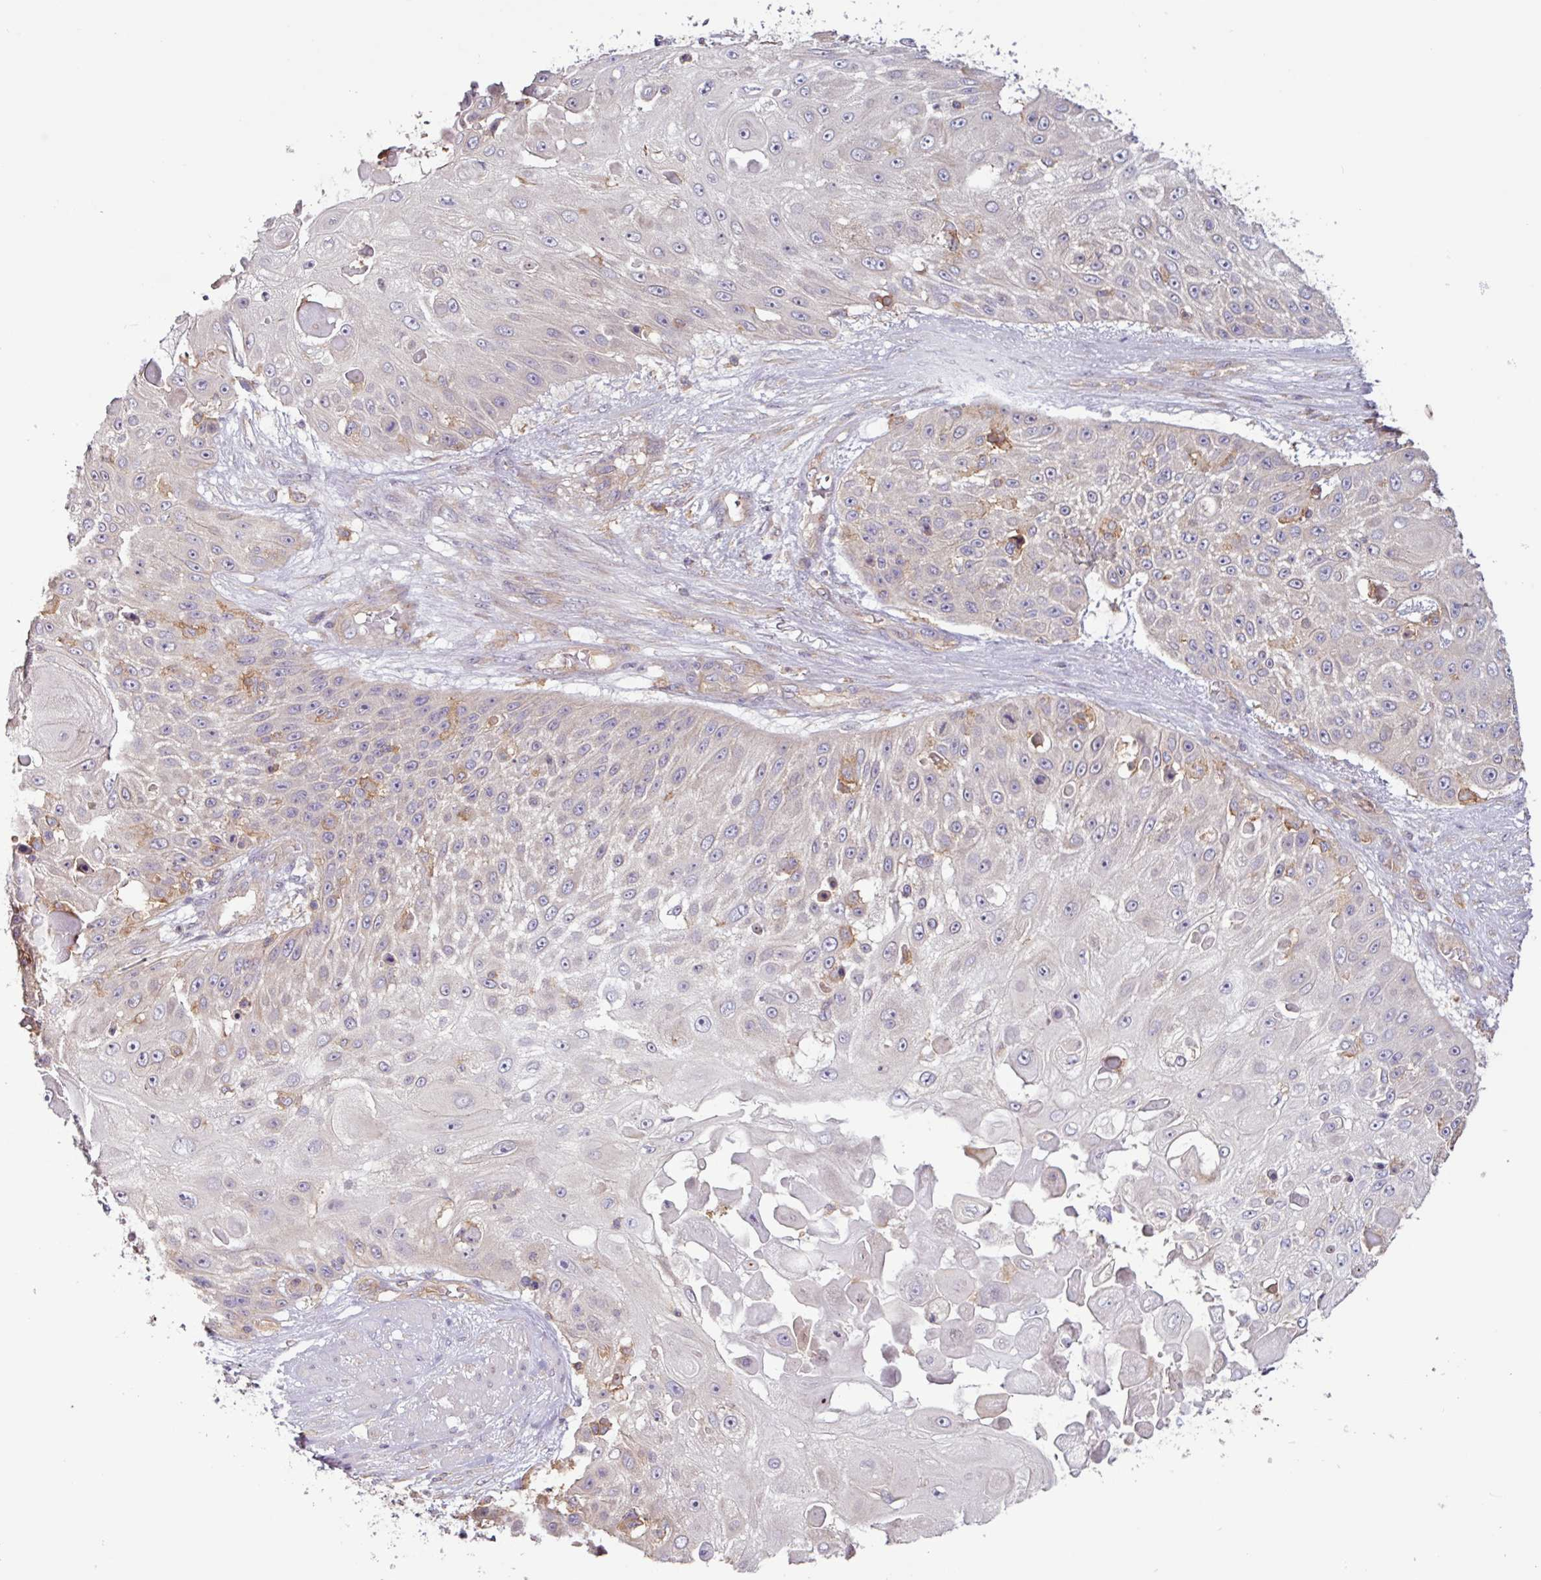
{"staining": {"intensity": "weak", "quantity": "<25%", "location": "cytoplasmic/membranous"}, "tissue": "skin cancer", "cell_type": "Tumor cells", "image_type": "cancer", "snomed": [{"axis": "morphology", "description": "Squamous cell carcinoma, NOS"}, {"axis": "topography", "description": "Skin"}], "caption": "The image demonstrates no significant expression in tumor cells of skin cancer.", "gene": "ACTR3", "patient": {"sex": "female", "age": 86}}